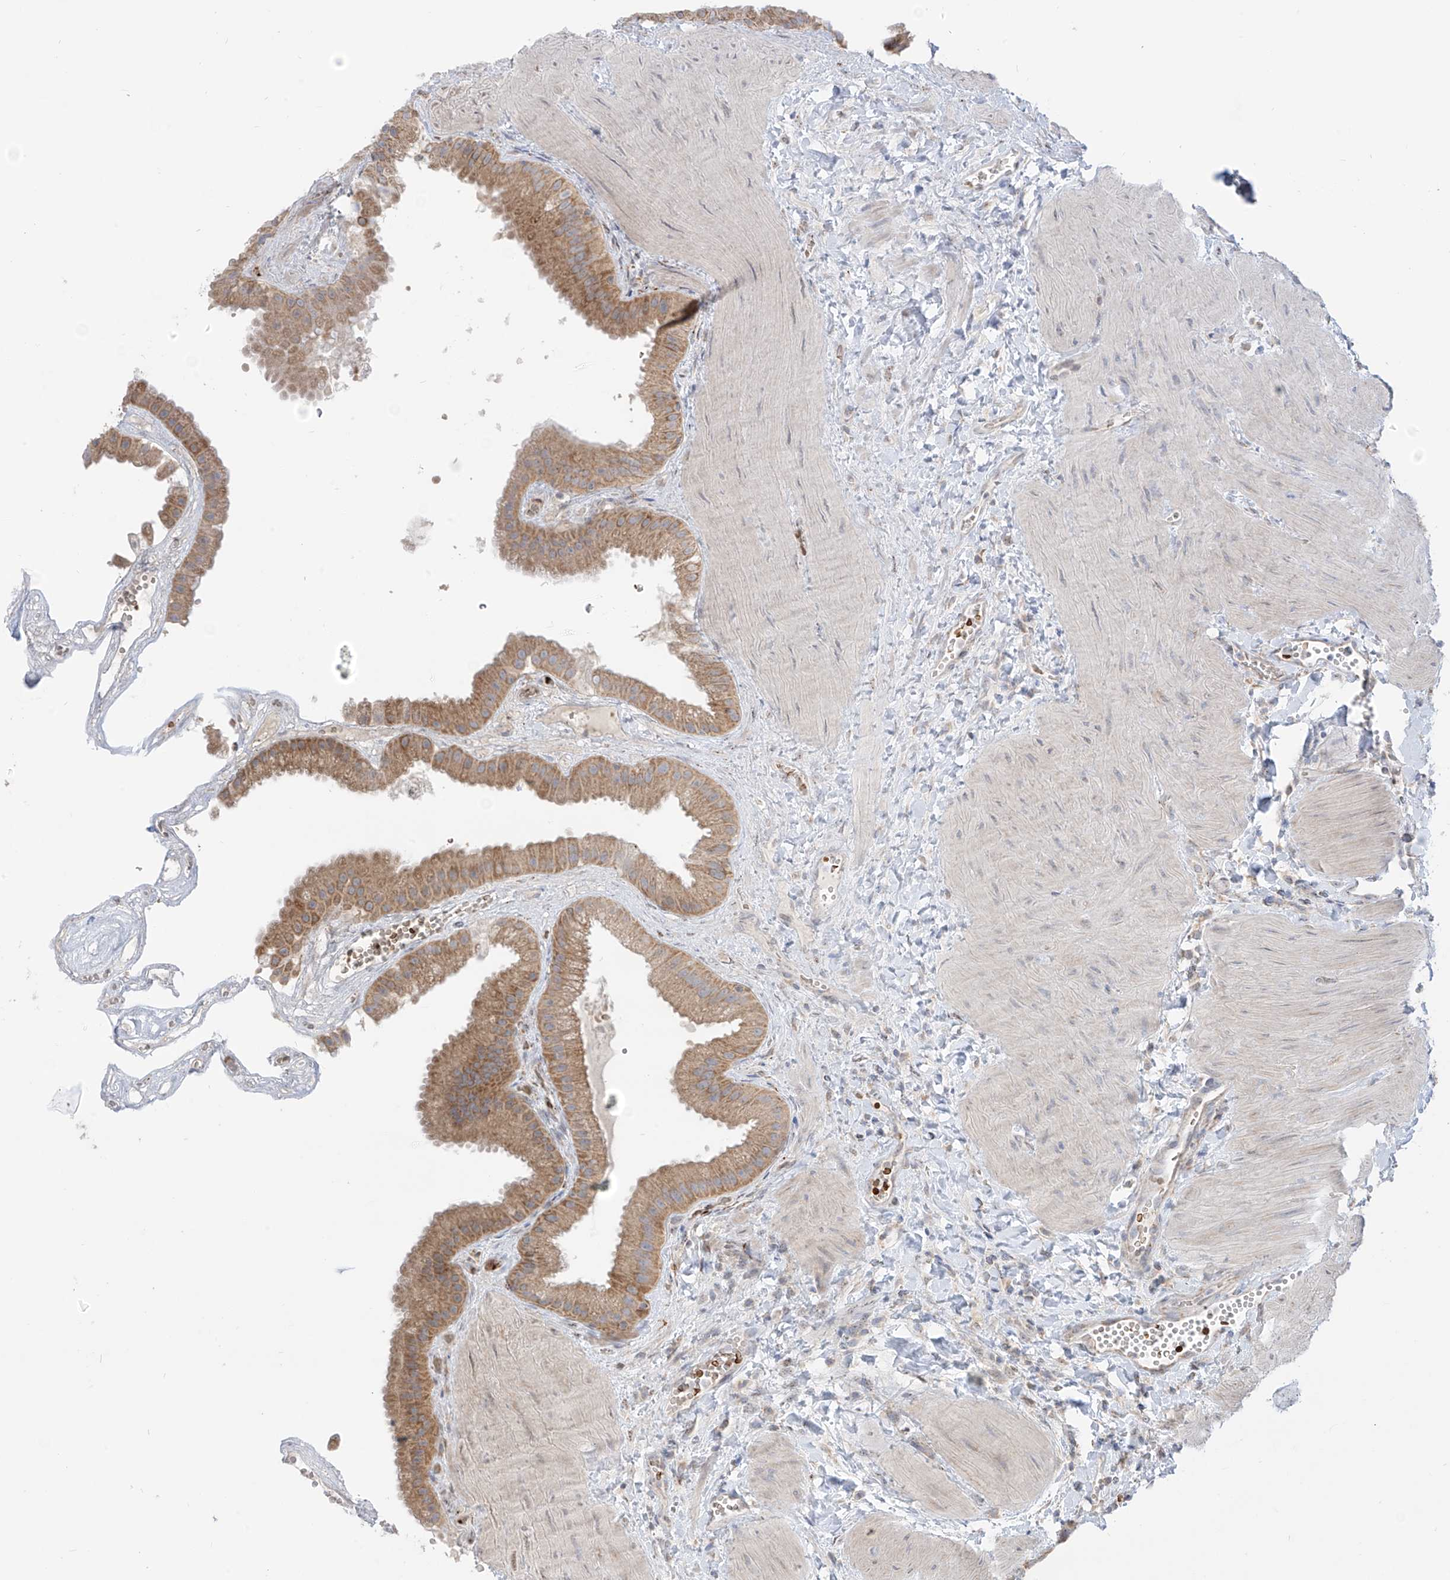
{"staining": {"intensity": "moderate", "quantity": ">75%", "location": "cytoplasmic/membranous"}, "tissue": "gallbladder", "cell_type": "Glandular cells", "image_type": "normal", "snomed": [{"axis": "morphology", "description": "Normal tissue, NOS"}, {"axis": "topography", "description": "Gallbladder"}], "caption": "Gallbladder stained with DAB (3,3'-diaminobenzidine) immunohistochemistry (IHC) reveals medium levels of moderate cytoplasmic/membranous positivity in about >75% of glandular cells. (Brightfield microscopy of DAB IHC at high magnification).", "gene": "ARHGEF40", "patient": {"sex": "male", "age": 55}}